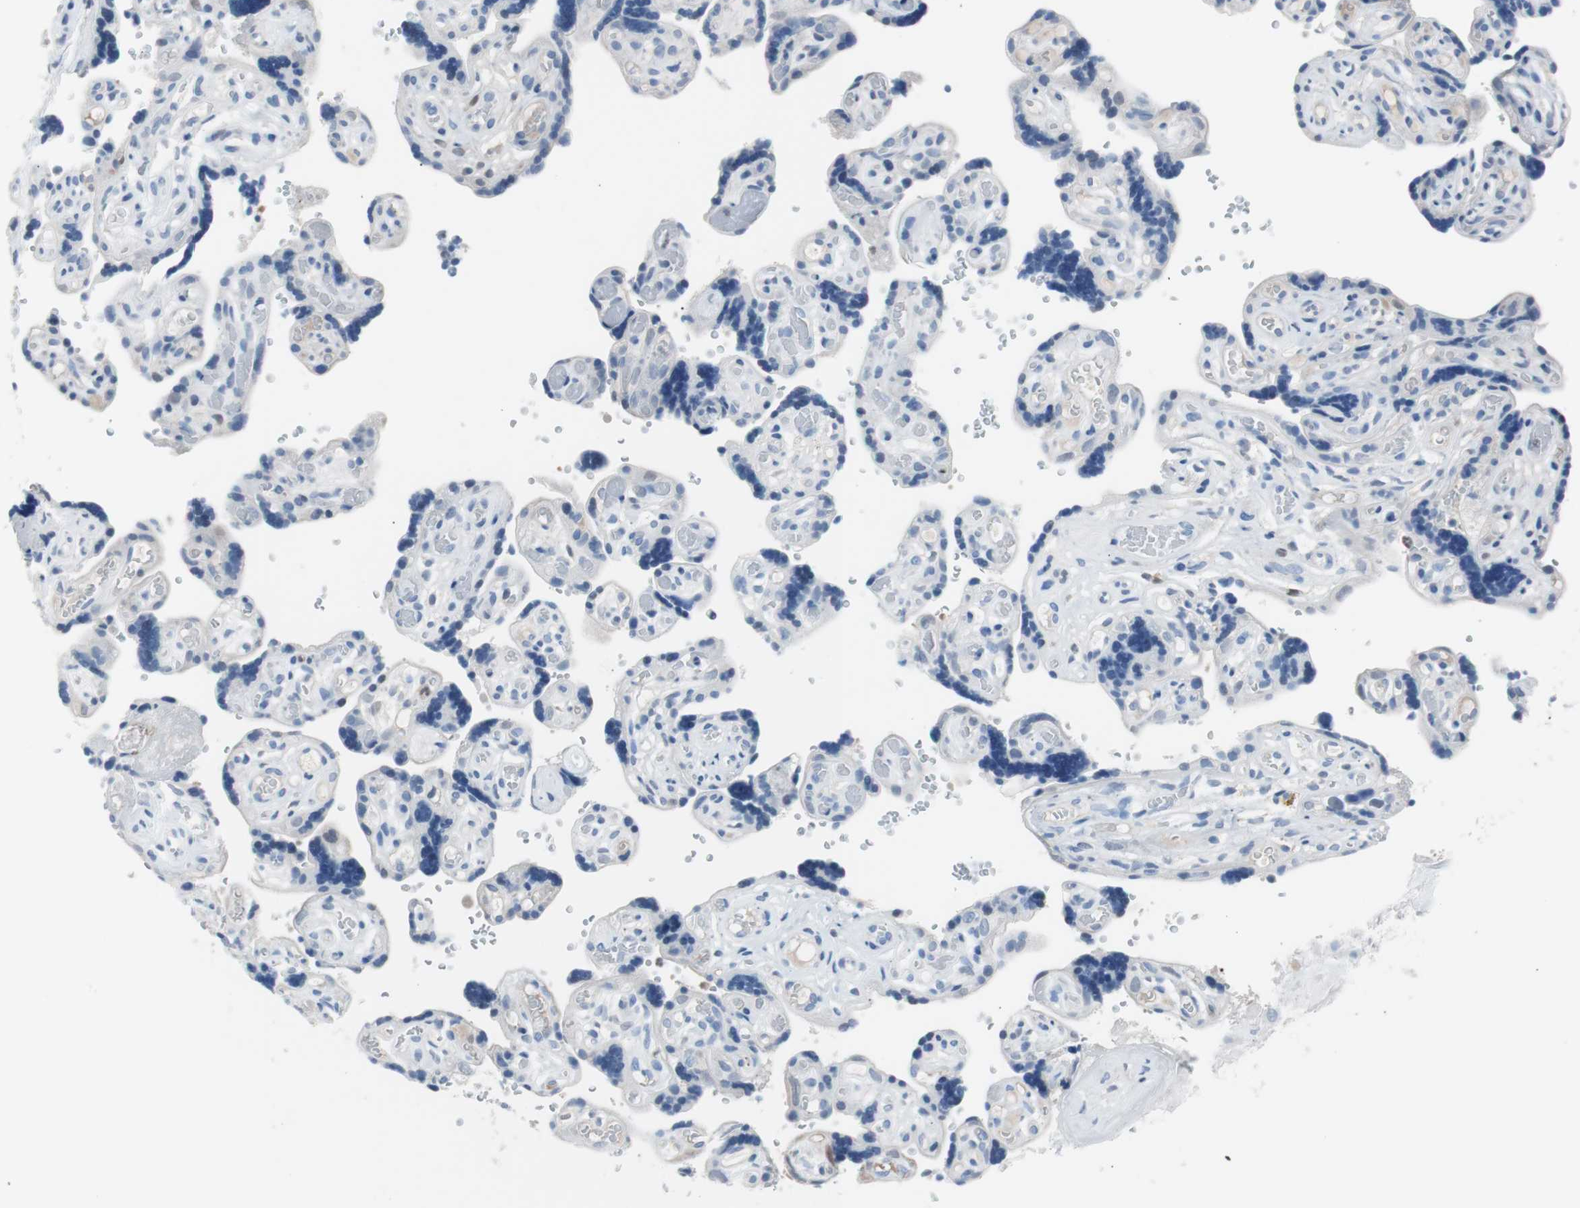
{"staining": {"intensity": "negative", "quantity": "none", "location": "none"}, "tissue": "placenta", "cell_type": "Trophoblastic cells", "image_type": "normal", "snomed": [{"axis": "morphology", "description": "Normal tissue, NOS"}, {"axis": "topography", "description": "Placenta"}], "caption": "DAB (3,3'-diaminobenzidine) immunohistochemical staining of unremarkable placenta shows no significant expression in trophoblastic cells.", "gene": "IL18", "patient": {"sex": "female", "age": 30}}